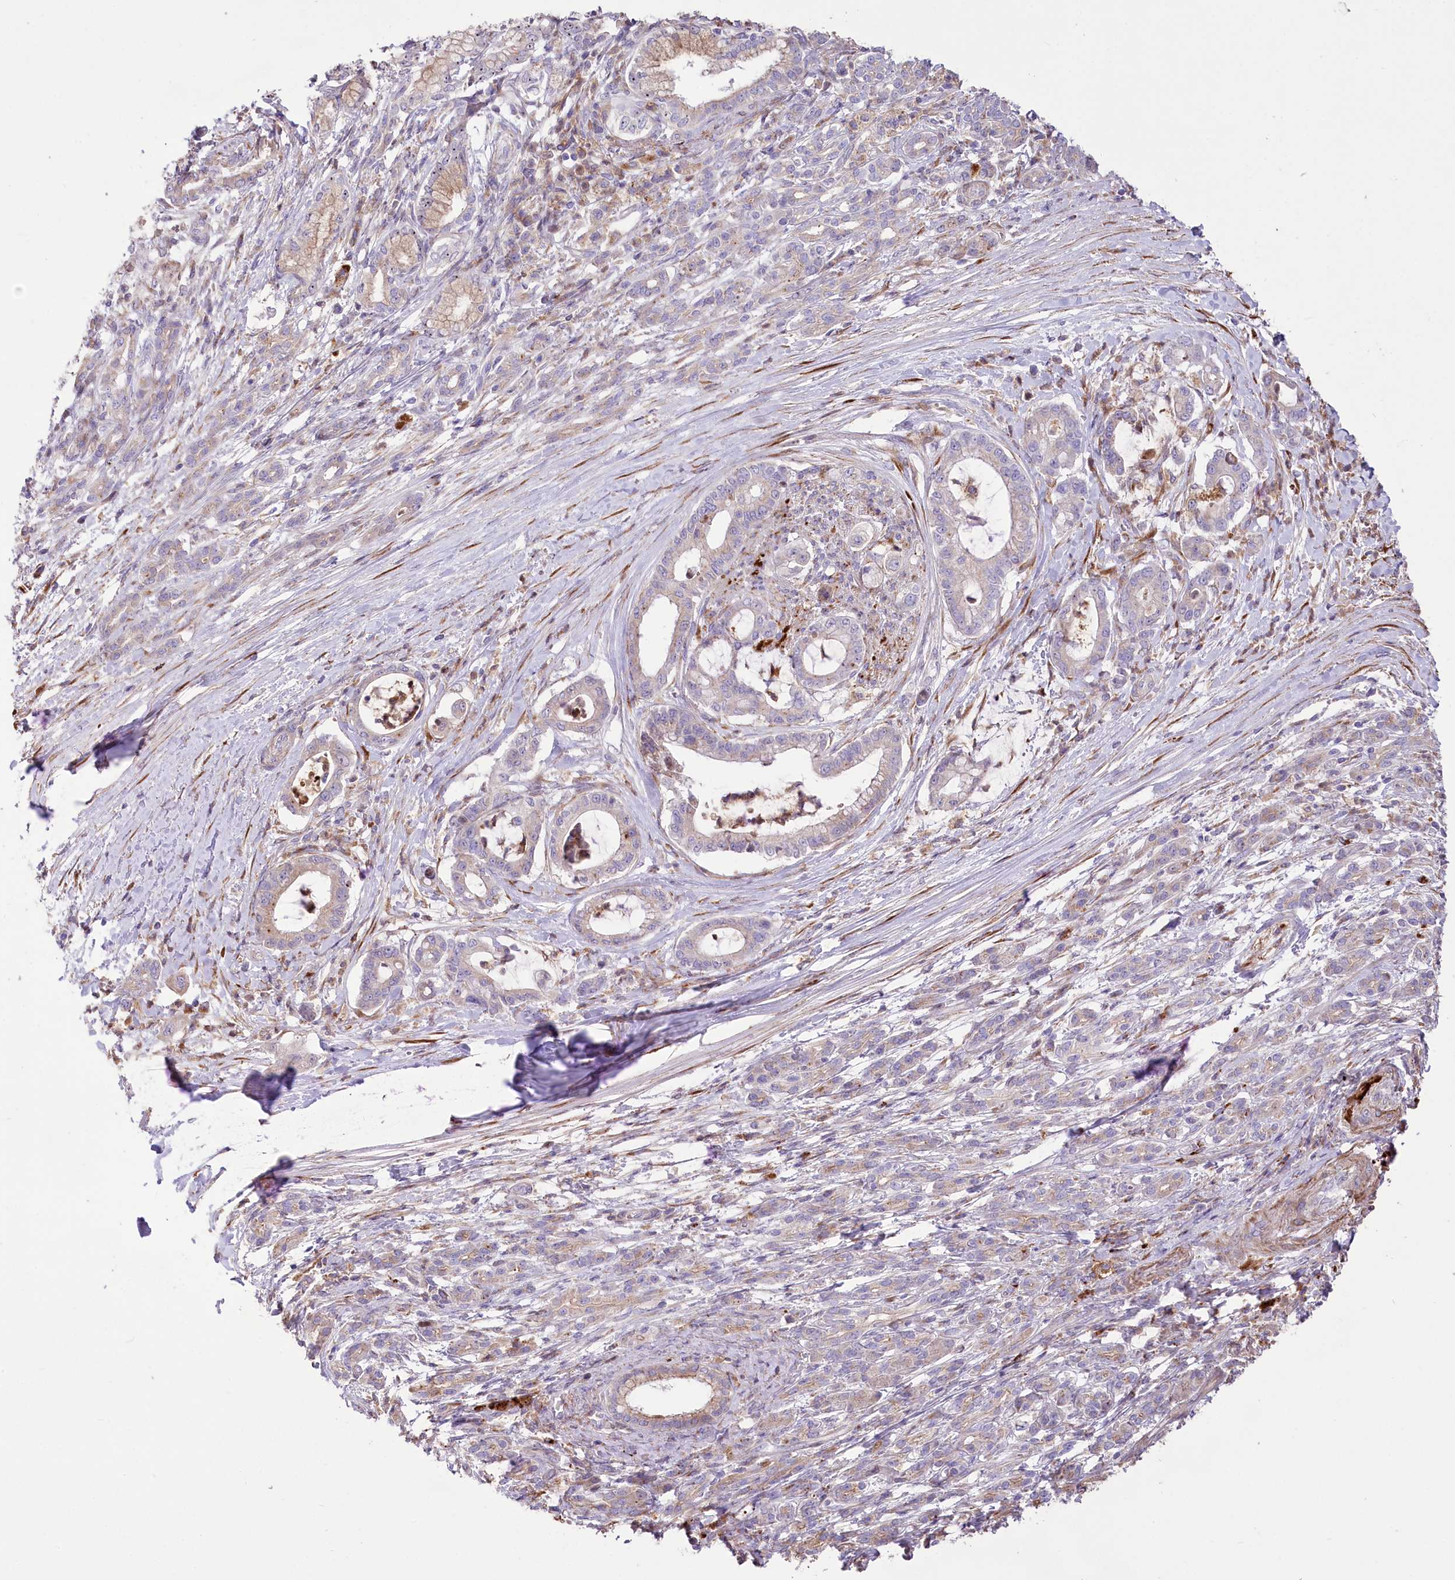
{"staining": {"intensity": "weak", "quantity": "<25%", "location": "cytoplasmic/membranous"}, "tissue": "pancreatic cancer", "cell_type": "Tumor cells", "image_type": "cancer", "snomed": [{"axis": "morphology", "description": "Adenocarcinoma, NOS"}, {"axis": "topography", "description": "Pancreas"}], "caption": "Tumor cells are negative for brown protein staining in pancreatic cancer (adenocarcinoma).", "gene": "RNF24", "patient": {"sex": "female", "age": 55}}